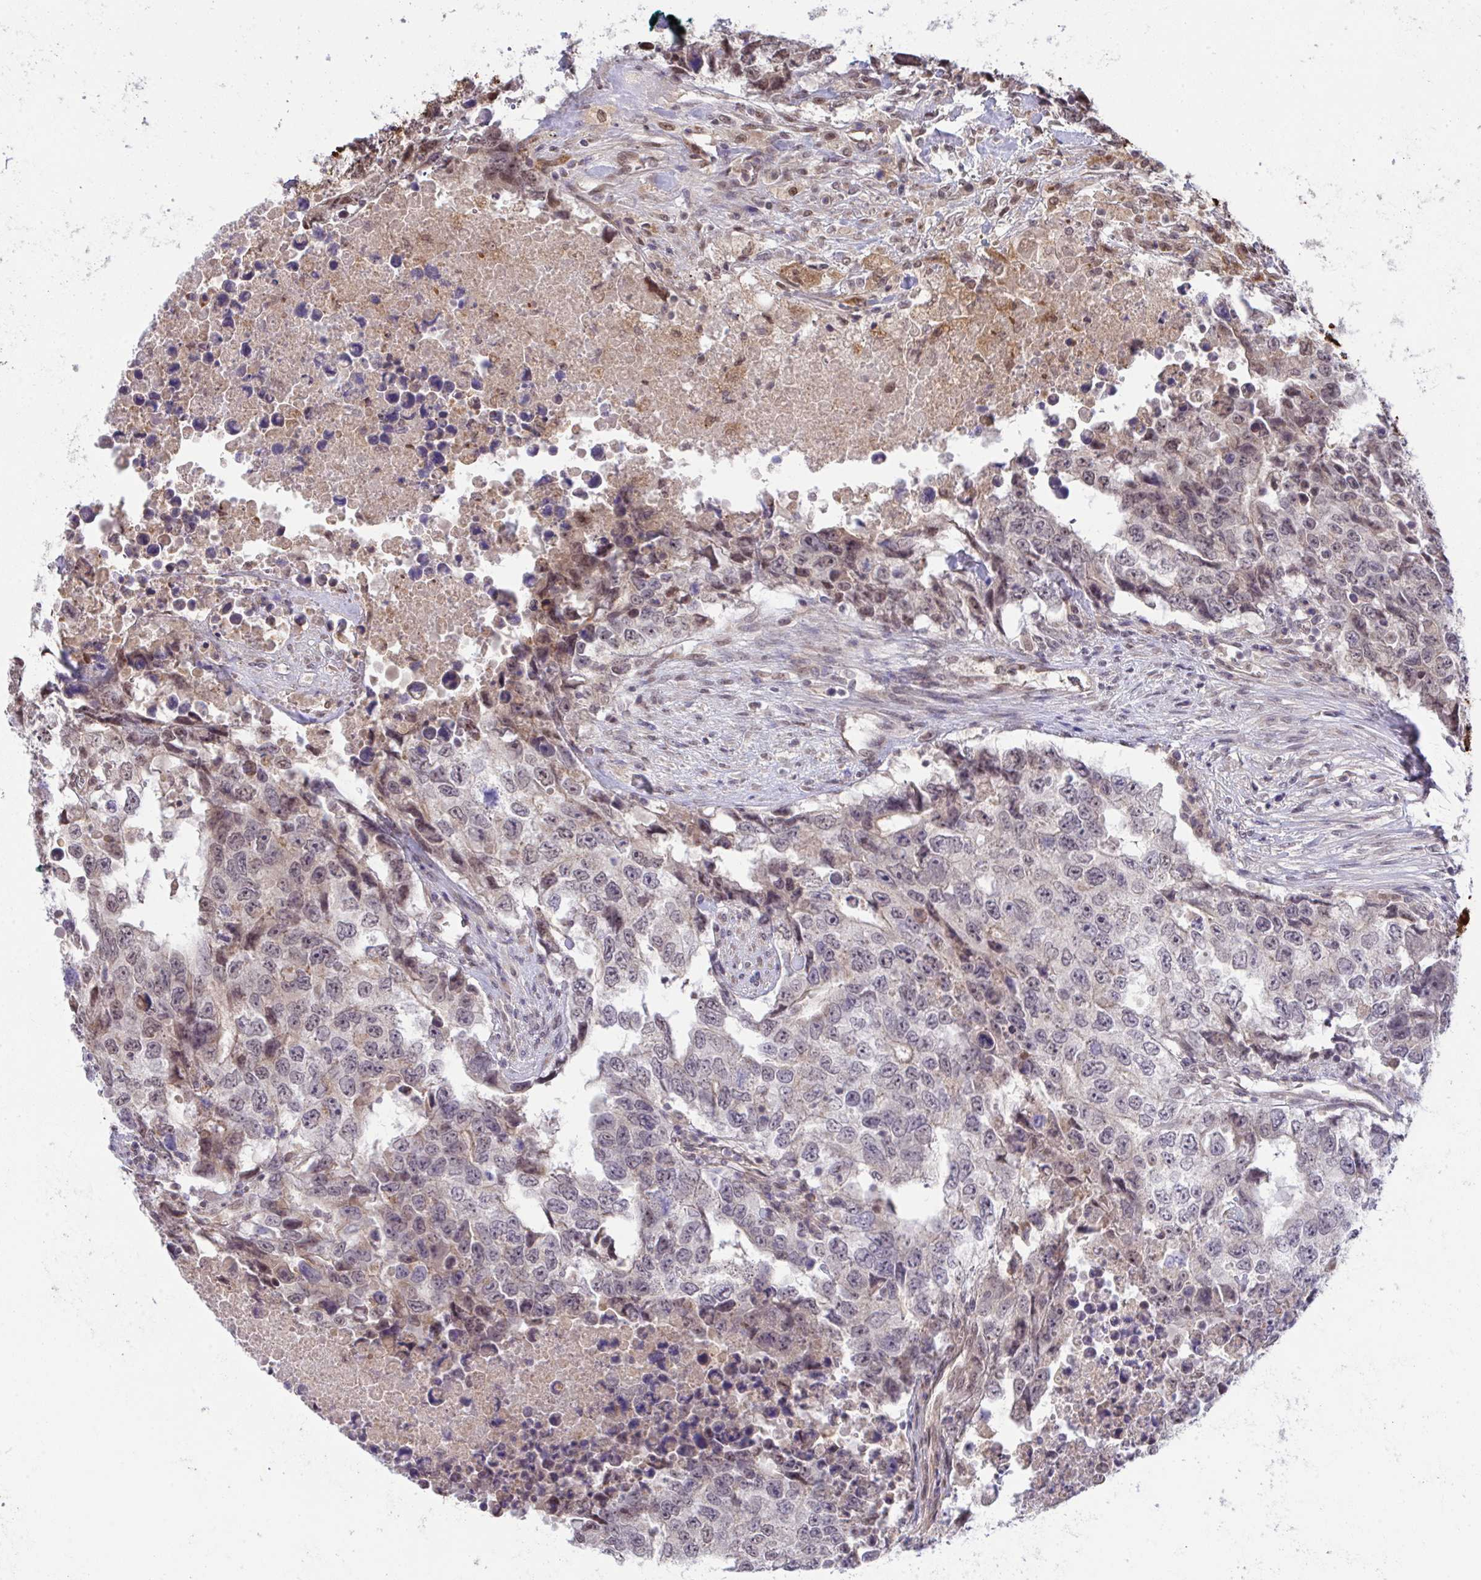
{"staining": {"intensity": "weak", "quantity": "25%-75%", "location": "cytoplasmic/membranous,nuclear"}, "tissue": "testis cancer", "cell_type": "Tumor cells", "image_type": "cancer", "snomed": [{"axis": "morphology", "description": "Carcinoma, Embryonal, NOS"}, {"axis": "topography", "description": "Testis"}], "caption": "This is a photomicrograph of IHC staining of testis cancer (embryonal carcinoma), which shows weak expression in the cytoplasmic/membranous and nuclear of tumor cells.", "gene": "C9orf64", "patient": {"sex": "male", "age": 24}}